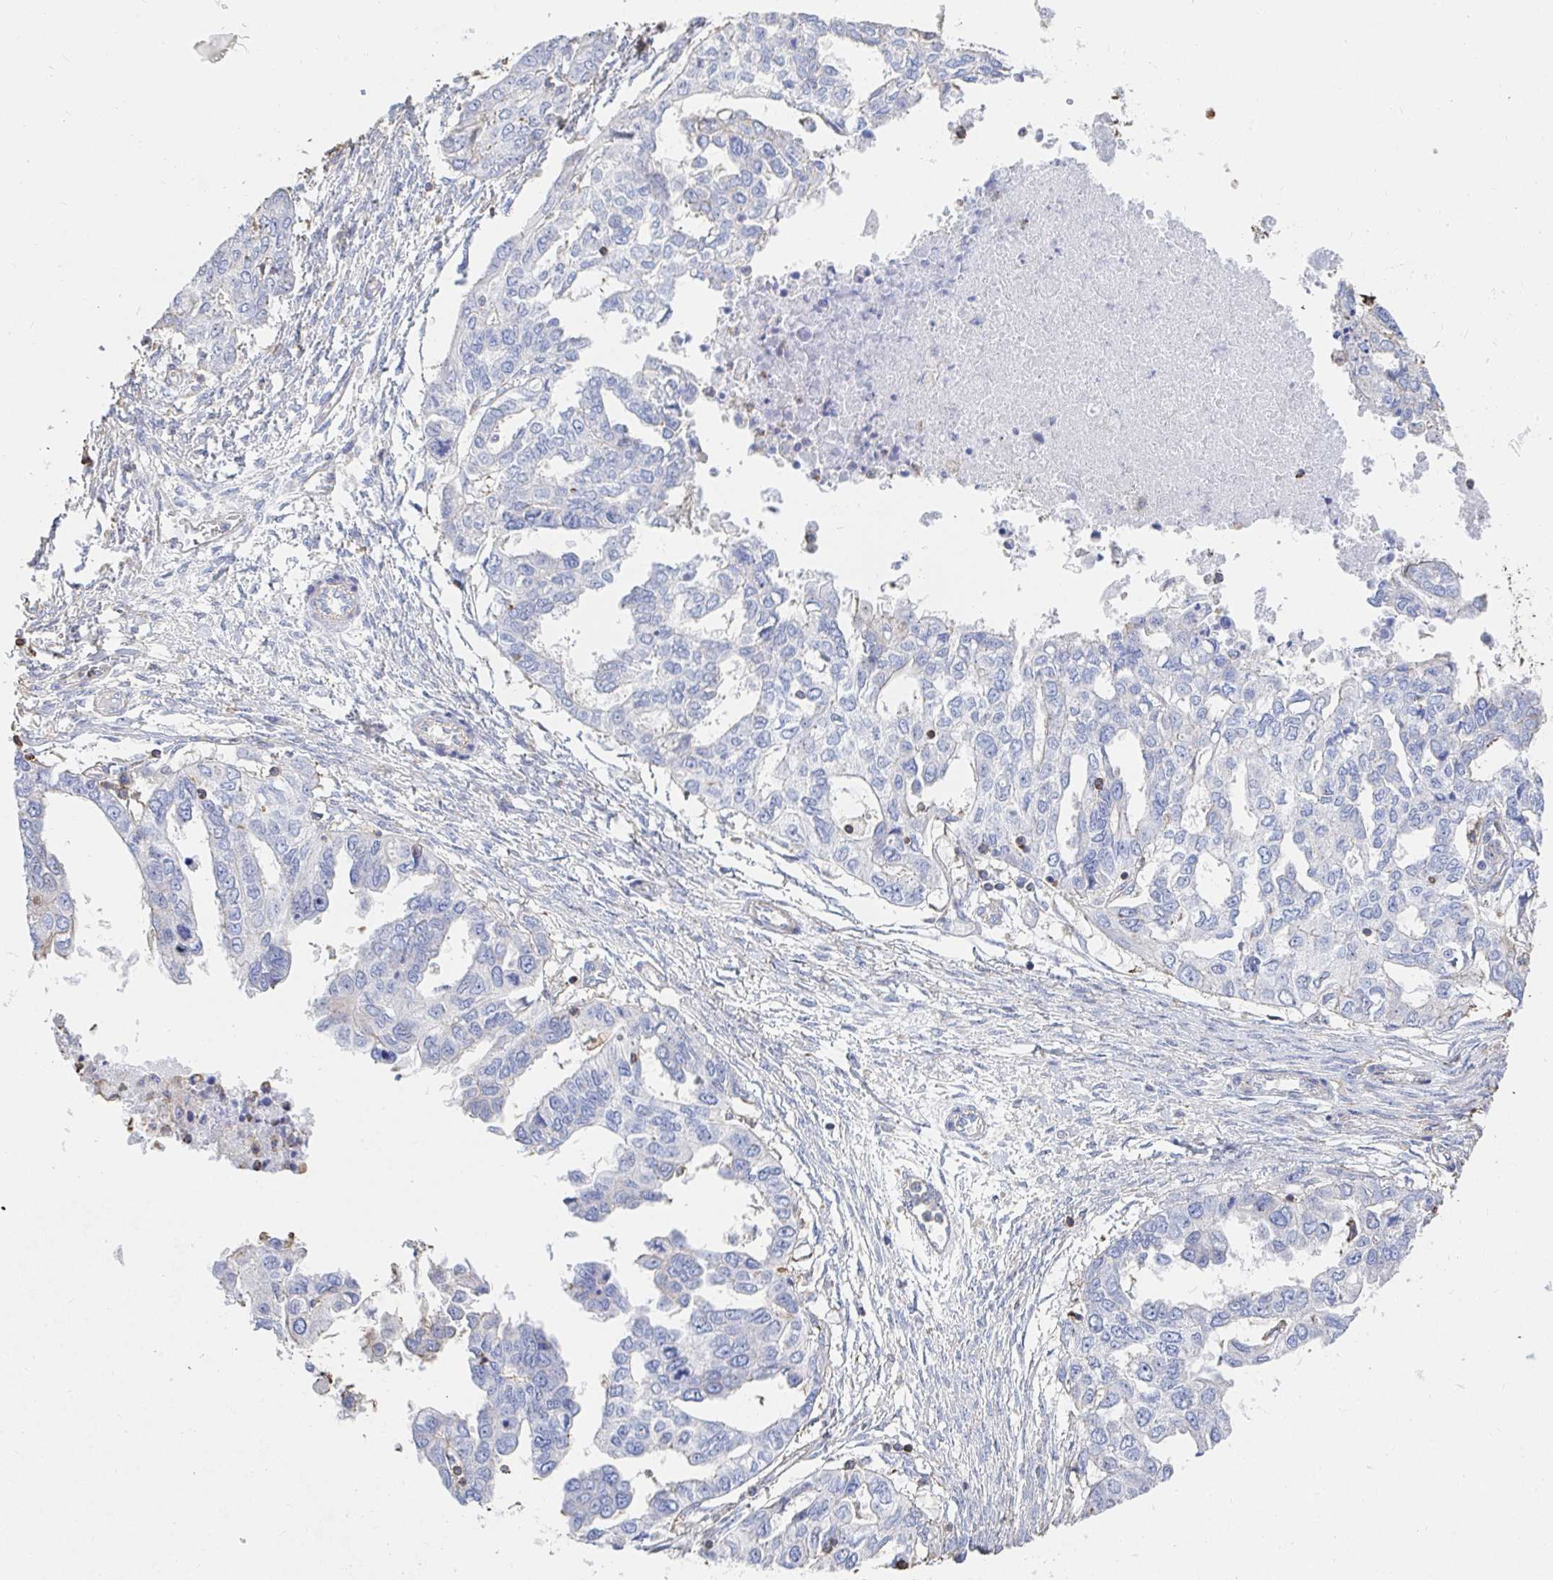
{"staining": {"intensity": "negative", "quantity": "none", "location": "none"}, "tissue": "ovarian cancer", "cell_type": "Tumor cells", "image_type": "cancer", "snomed": [{"axis": "morphology", "description": "Cystadenocarcinoma, serous, NOS"}, {"axis": "topography", "description": "Ovary"}], "caption": "This histopathology image is of serous cystadenocarcinoma (ovarian) stained with IHC to label a protein in brown with the nuclei are counter-stained blue. There is no positivity in tumor cells.", "gene": "PTPN14", "patient": {"sex": "female", "age": 53}}